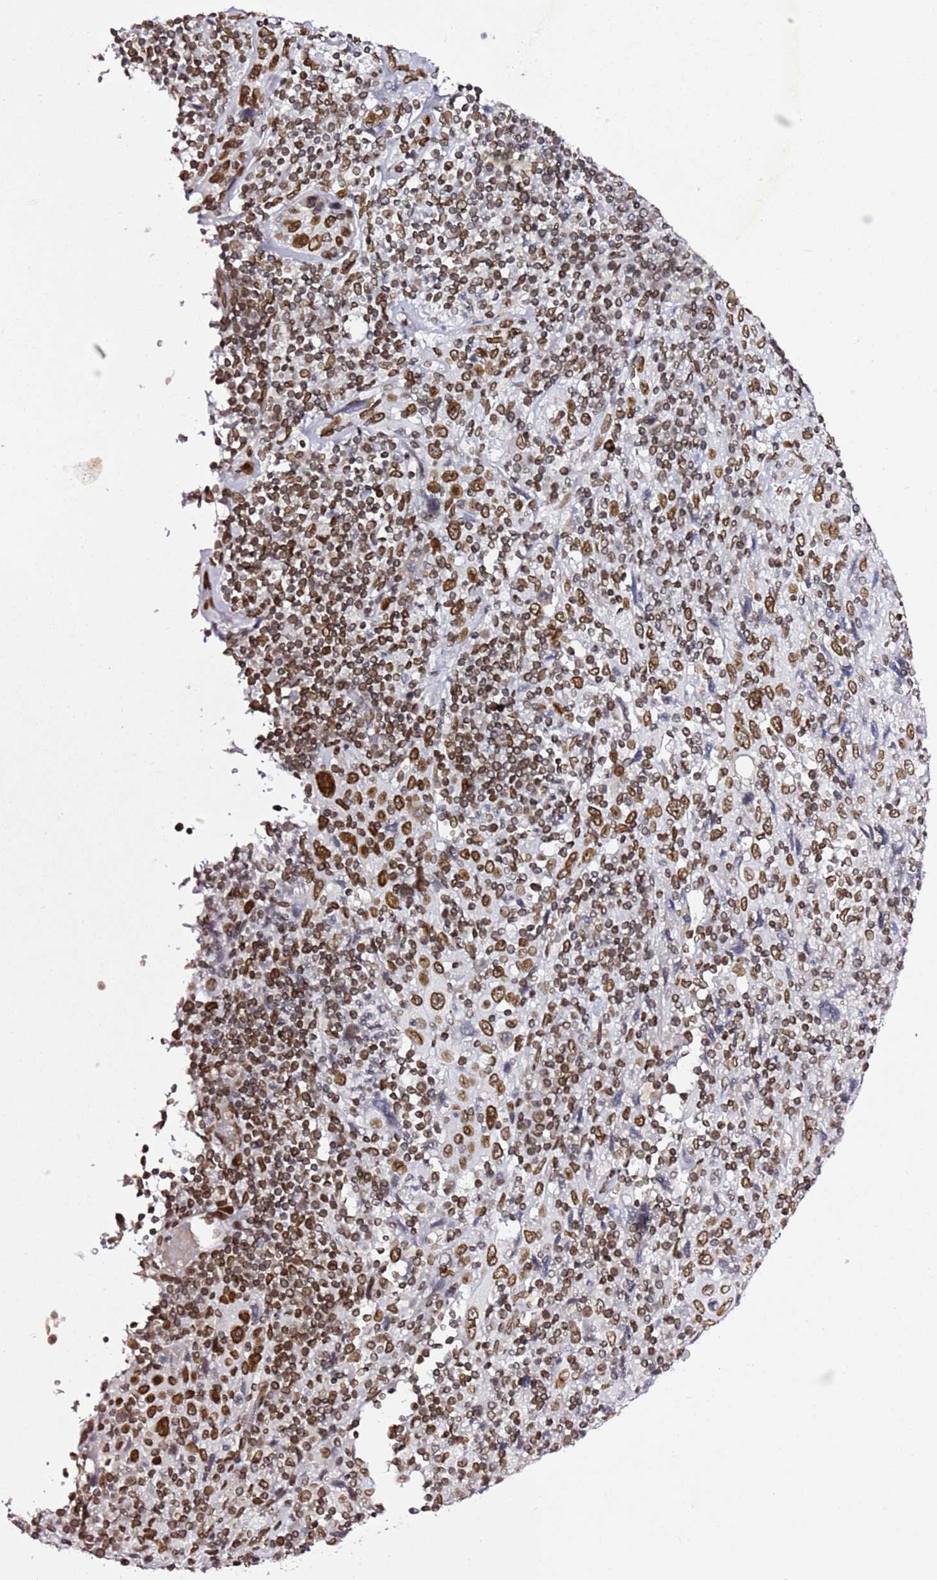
{"staining": {"intensity": "moderate", "quantity": ">75%", "location": "cytoplasmic/membranous,nuclear"}, "tissue": "cervical cancer", "cell_type": "Tumor cells", "image_type": "cancer", "snomed": [{"axis": "morphology", "description": "Squamous cell carcinoma, NOS"}, {"axis": "topography", "description": "Cervix"}], "caption": "A histopathology image of cervical cancer (squamous cell carcinoma) stained for a protein shows moderate cytoplasmic/membranous and nuclear brown staining in tumor cells. (Brightfield microscopy of DAB IHC at high magnification).", "gene": "POU6F1", "patient": {"sex": "female", "age": 46}}